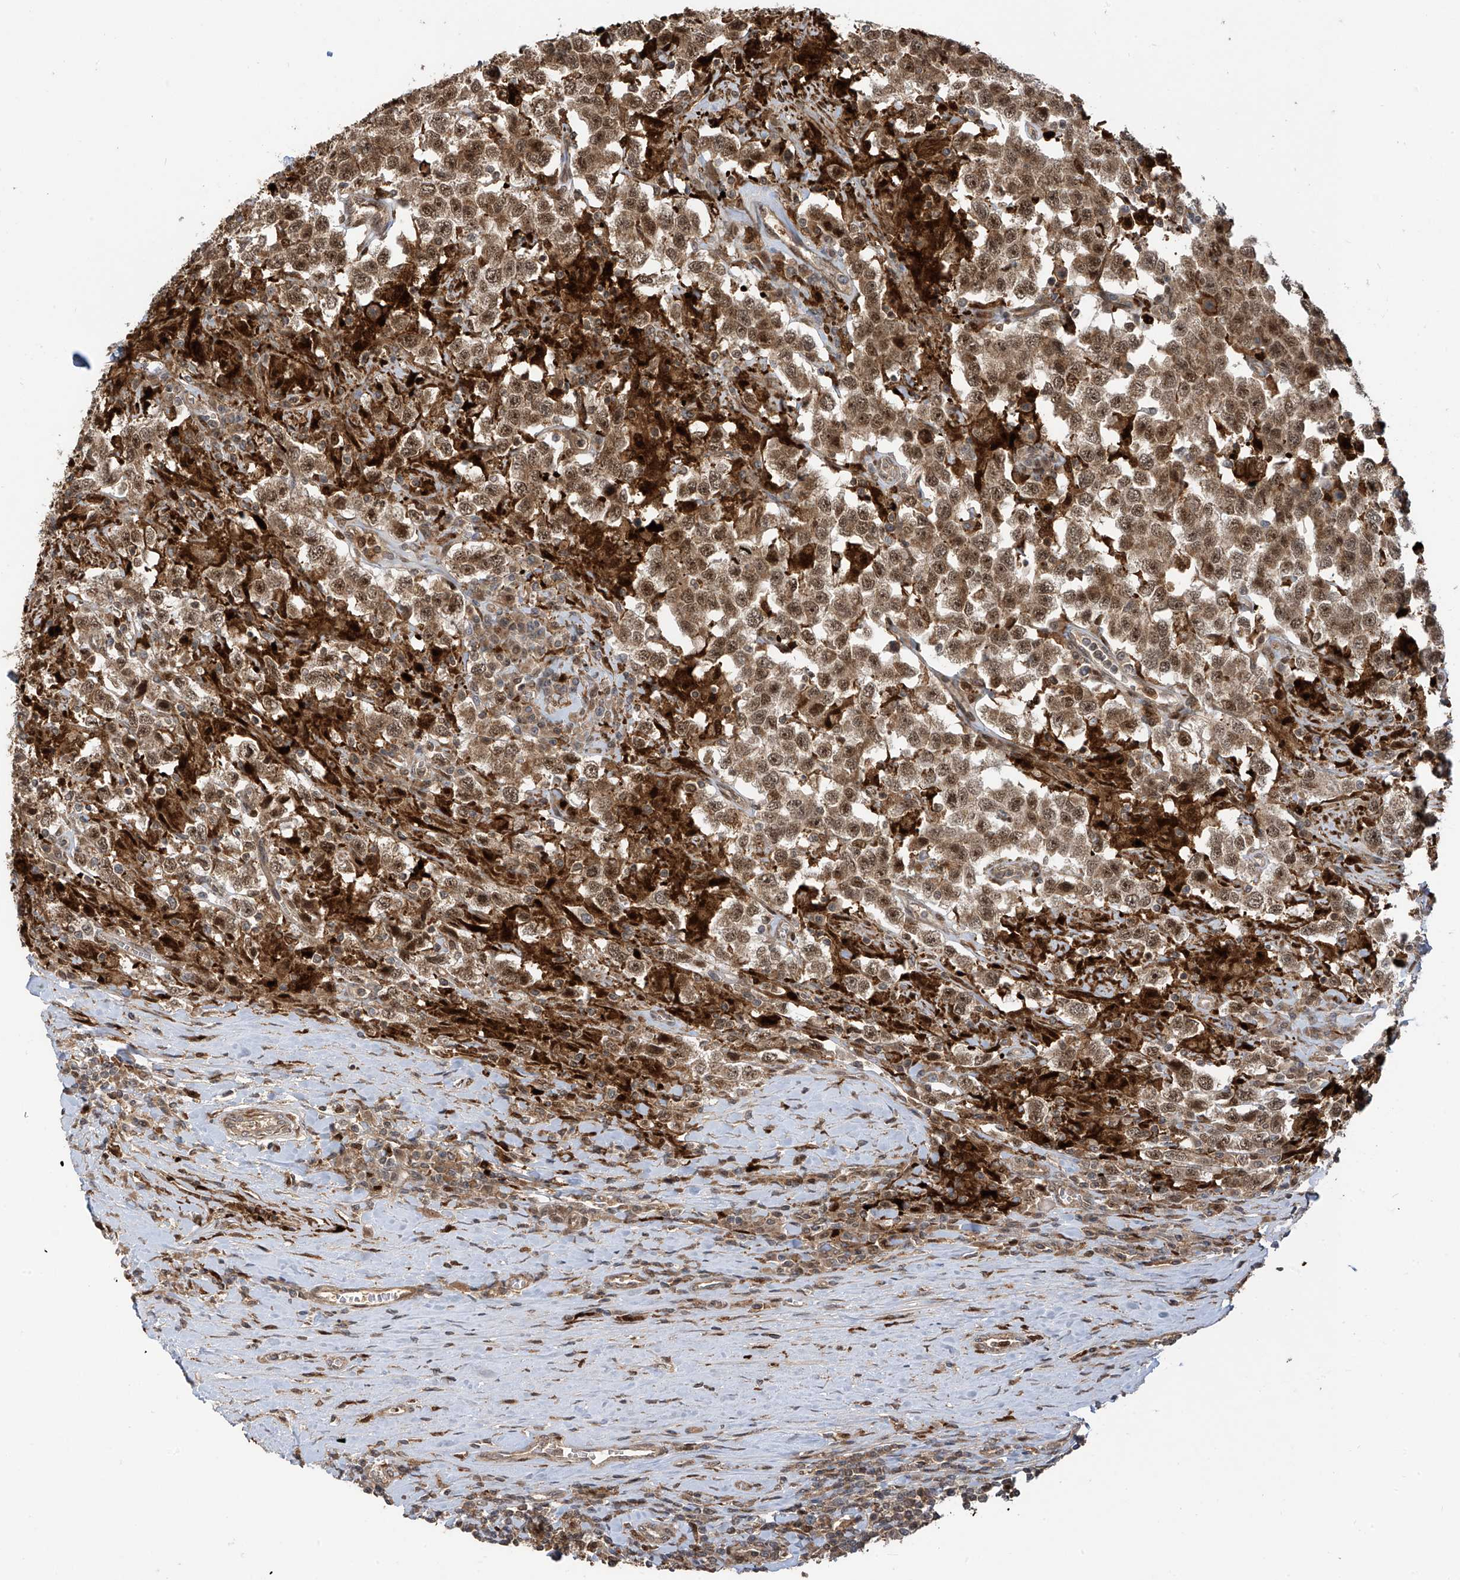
{"staining": {"intensity": "moderate", "quantity": ">75%", "location": "cytoplasmic/membranous,nuclear"}, "tissue": "testis cancer", "cell_type": "Tumor cells", "image_type": "cancer", "snomed": [{"axis": "morphology", "description": "Seminoma, NOS"}, {"axis": "topography", "description": "Testis"}], "caption": "High-power microscopy captured an immunohistochemistry (IHC) micrograph of testis seminoma, revealing moderate cytoplasmic/membranous and nuclear positivity in about >75% of tumor cells. The staining was performed using DAB (3,3'-diaminobenzidine) to visualize the protein expression in brown, while the nuclei were stained in blue with hematoxylin (Magnification: 20x).", "gene": "ATAD2B", "patient": {"sex": "male", "age": 41}}